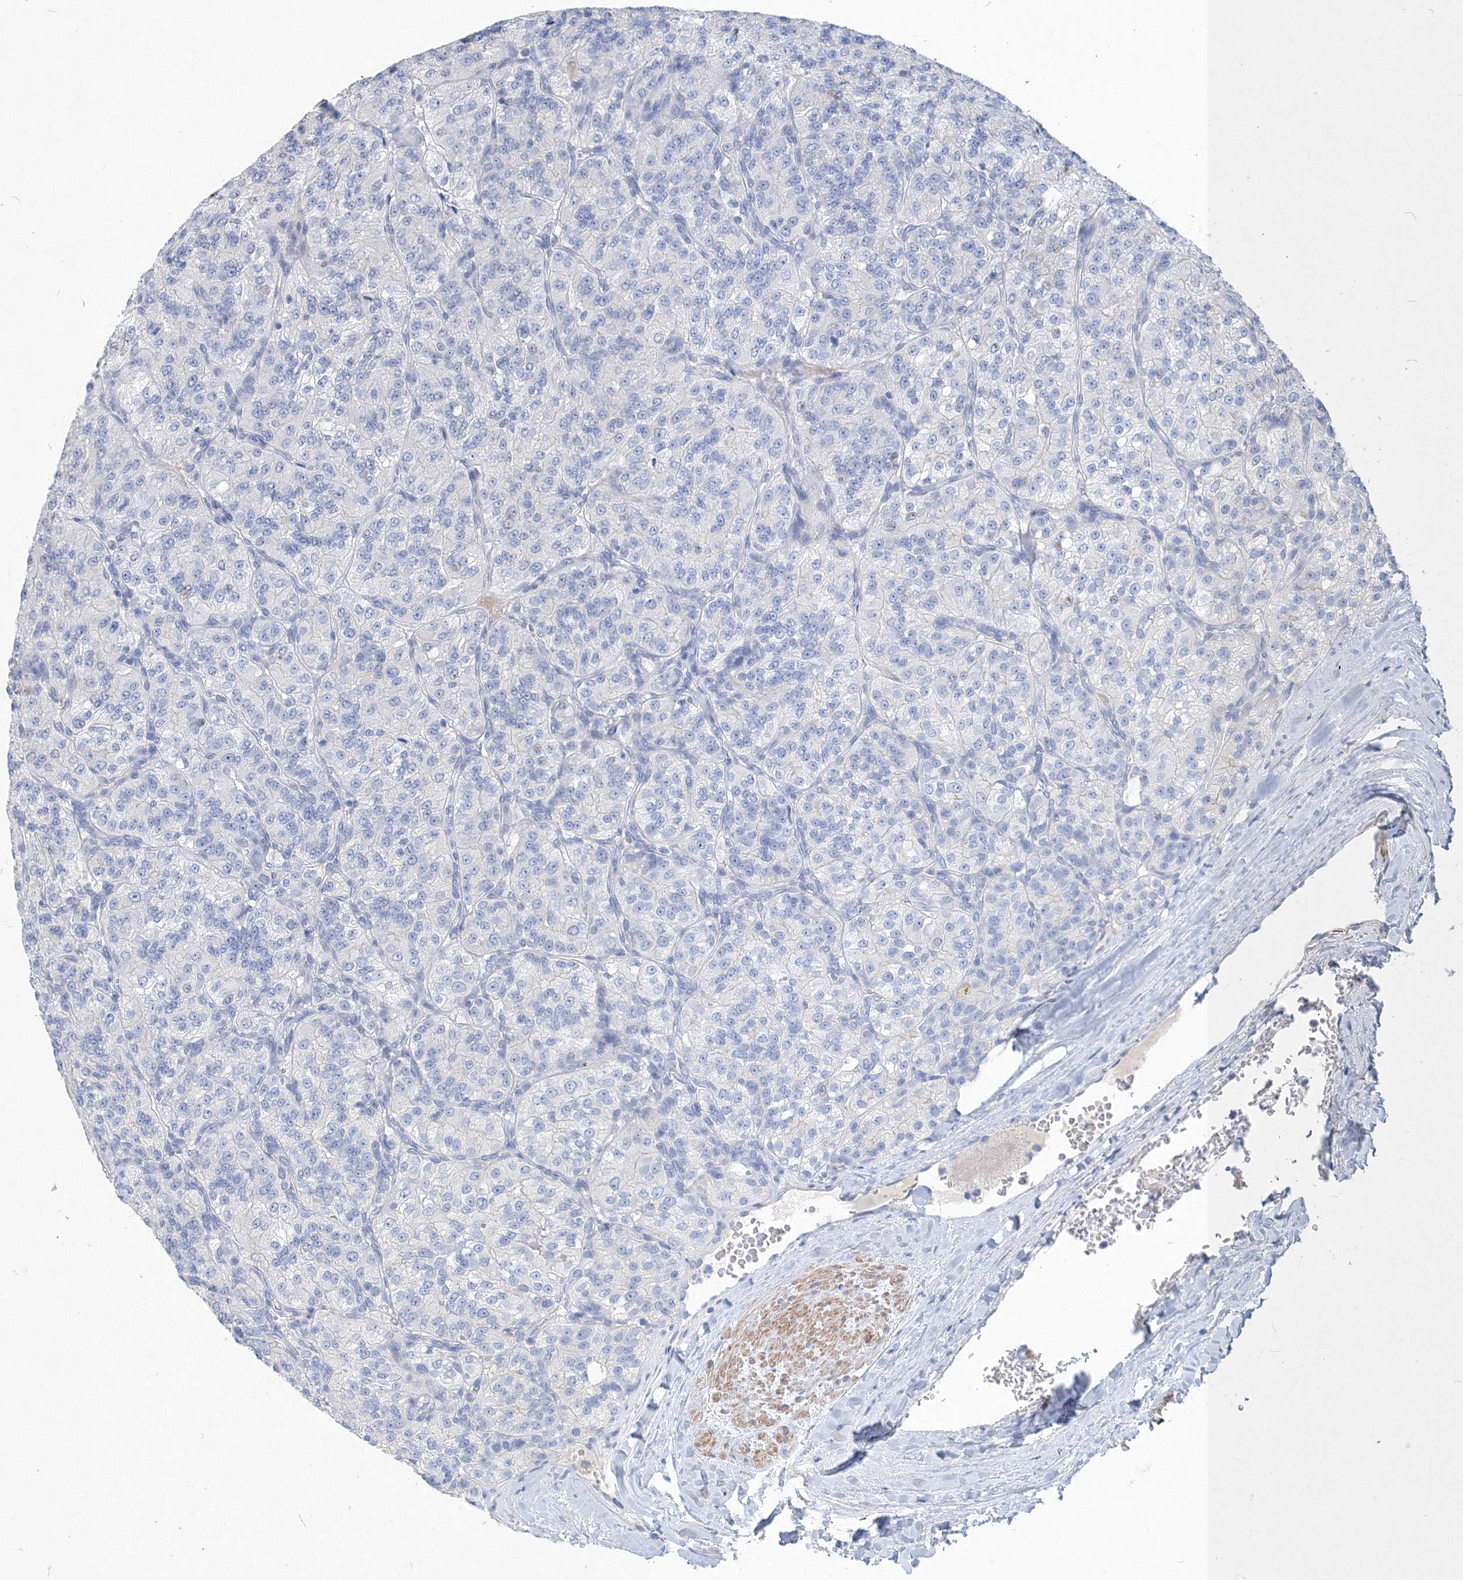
{"staining": {"intensity": "negative", "quantity": "none", "location": "none"}, "tissue": "renal cancer", "cell_type": "Tumor cells", "image_type": "cancer", "snomed": [{"axis": "morphology", "description": "Adenocarcinoma, NOS"}, {"axis": "topography", "description": "Kidney"}], "caption": "Tumor cells are negative for protein expression in human adenocarcinoma (renal).", "gene": "OSBPL6", "patient": {"sex": "female", "age": 63}}